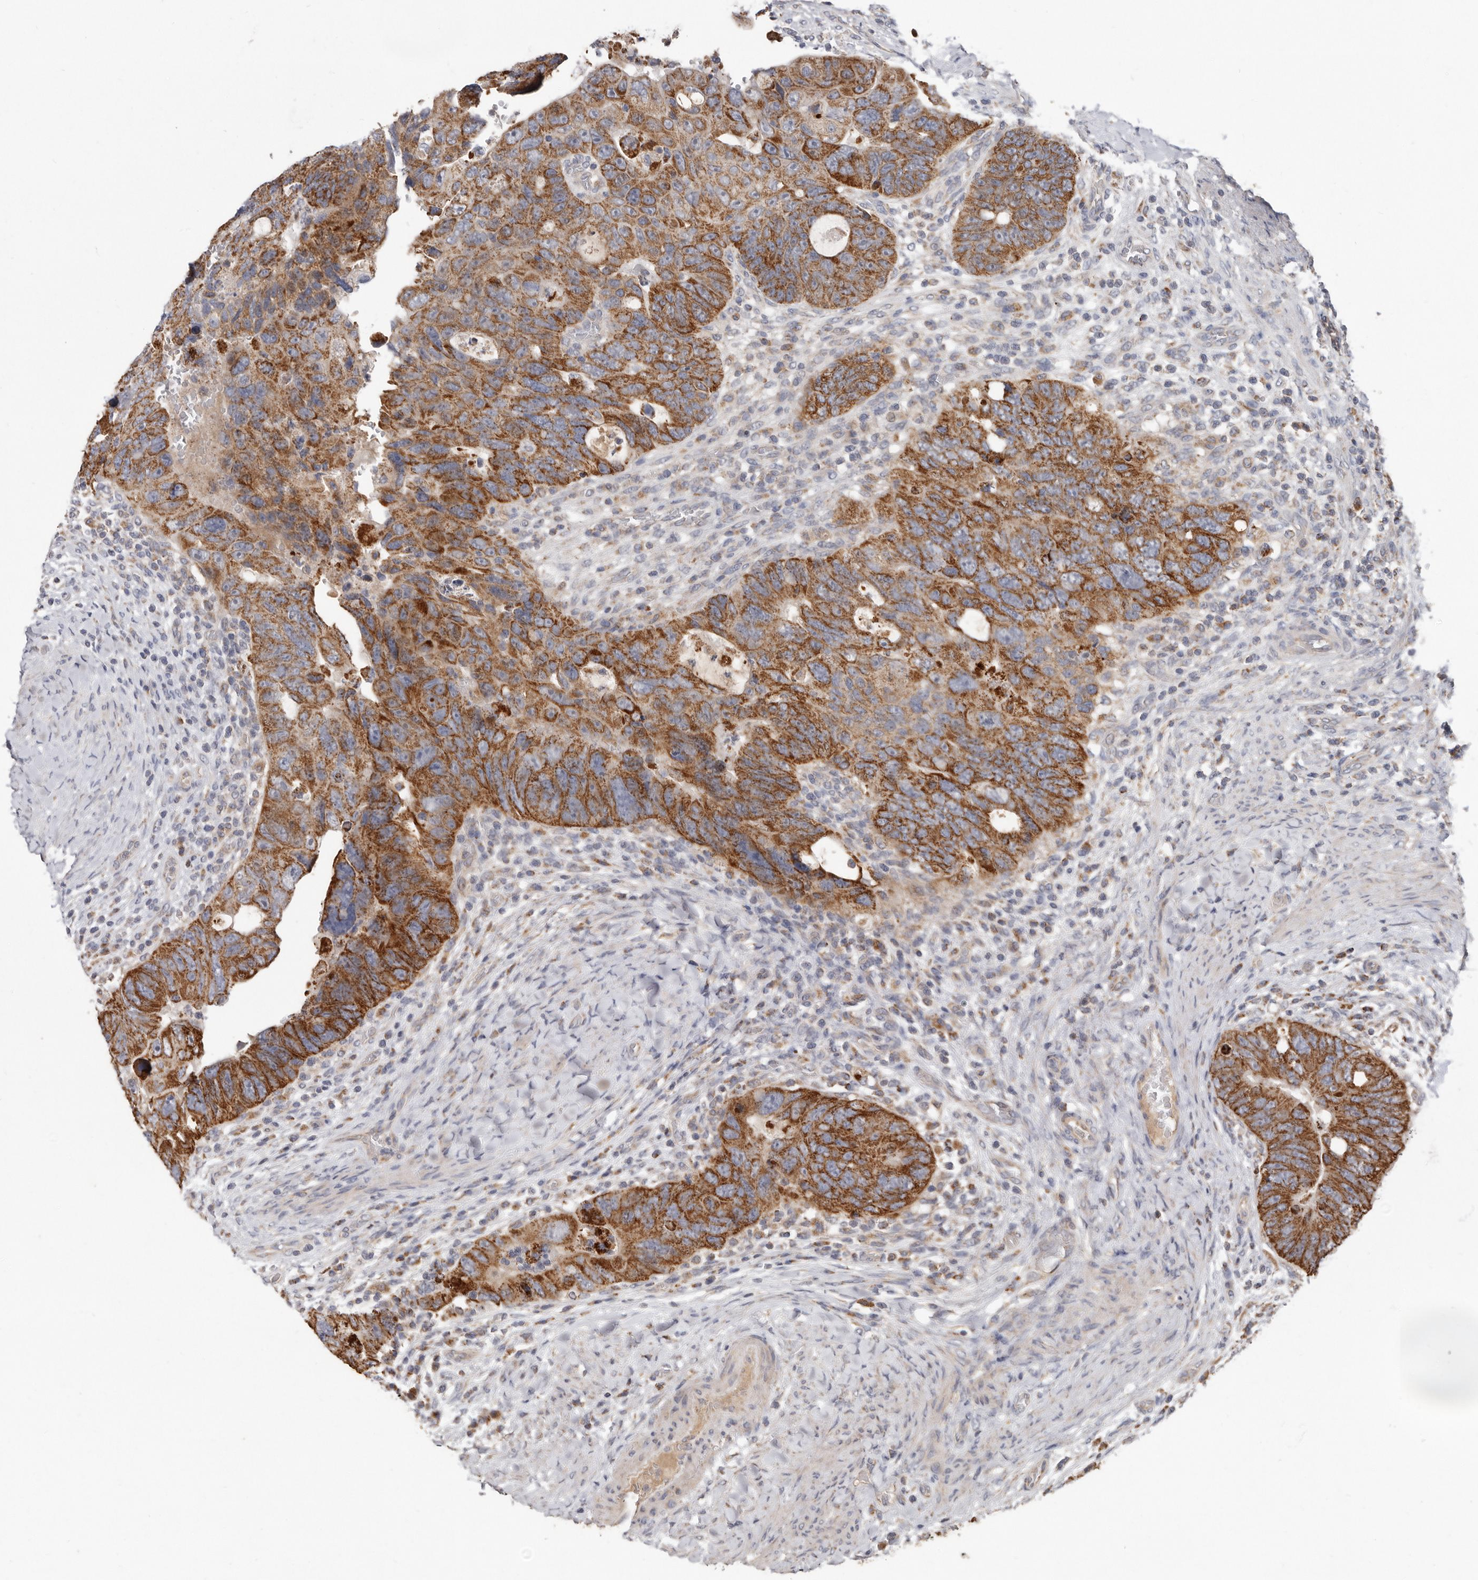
{"staining": {"intensity": "strong", "quantity": ">75%", "location": "cytoplasmic/membranous"}, "tissue": "colorectal cancer", "cell_type": "Tumor cells", "image_type": "cancer", "snomed": [{"axis": "morphology", "description": "Adenocarcinoma, NOS"}, {"axis": "topography", "description": "Rectum"}], "caption": "IHC (DAB) staining of human colorectal cancer displays strong cytoplasmic/membranous protein positivity in about >75% of tumor cells.", "gene": "KIF26B", "patient": {"sex": "male", "age": 59}}